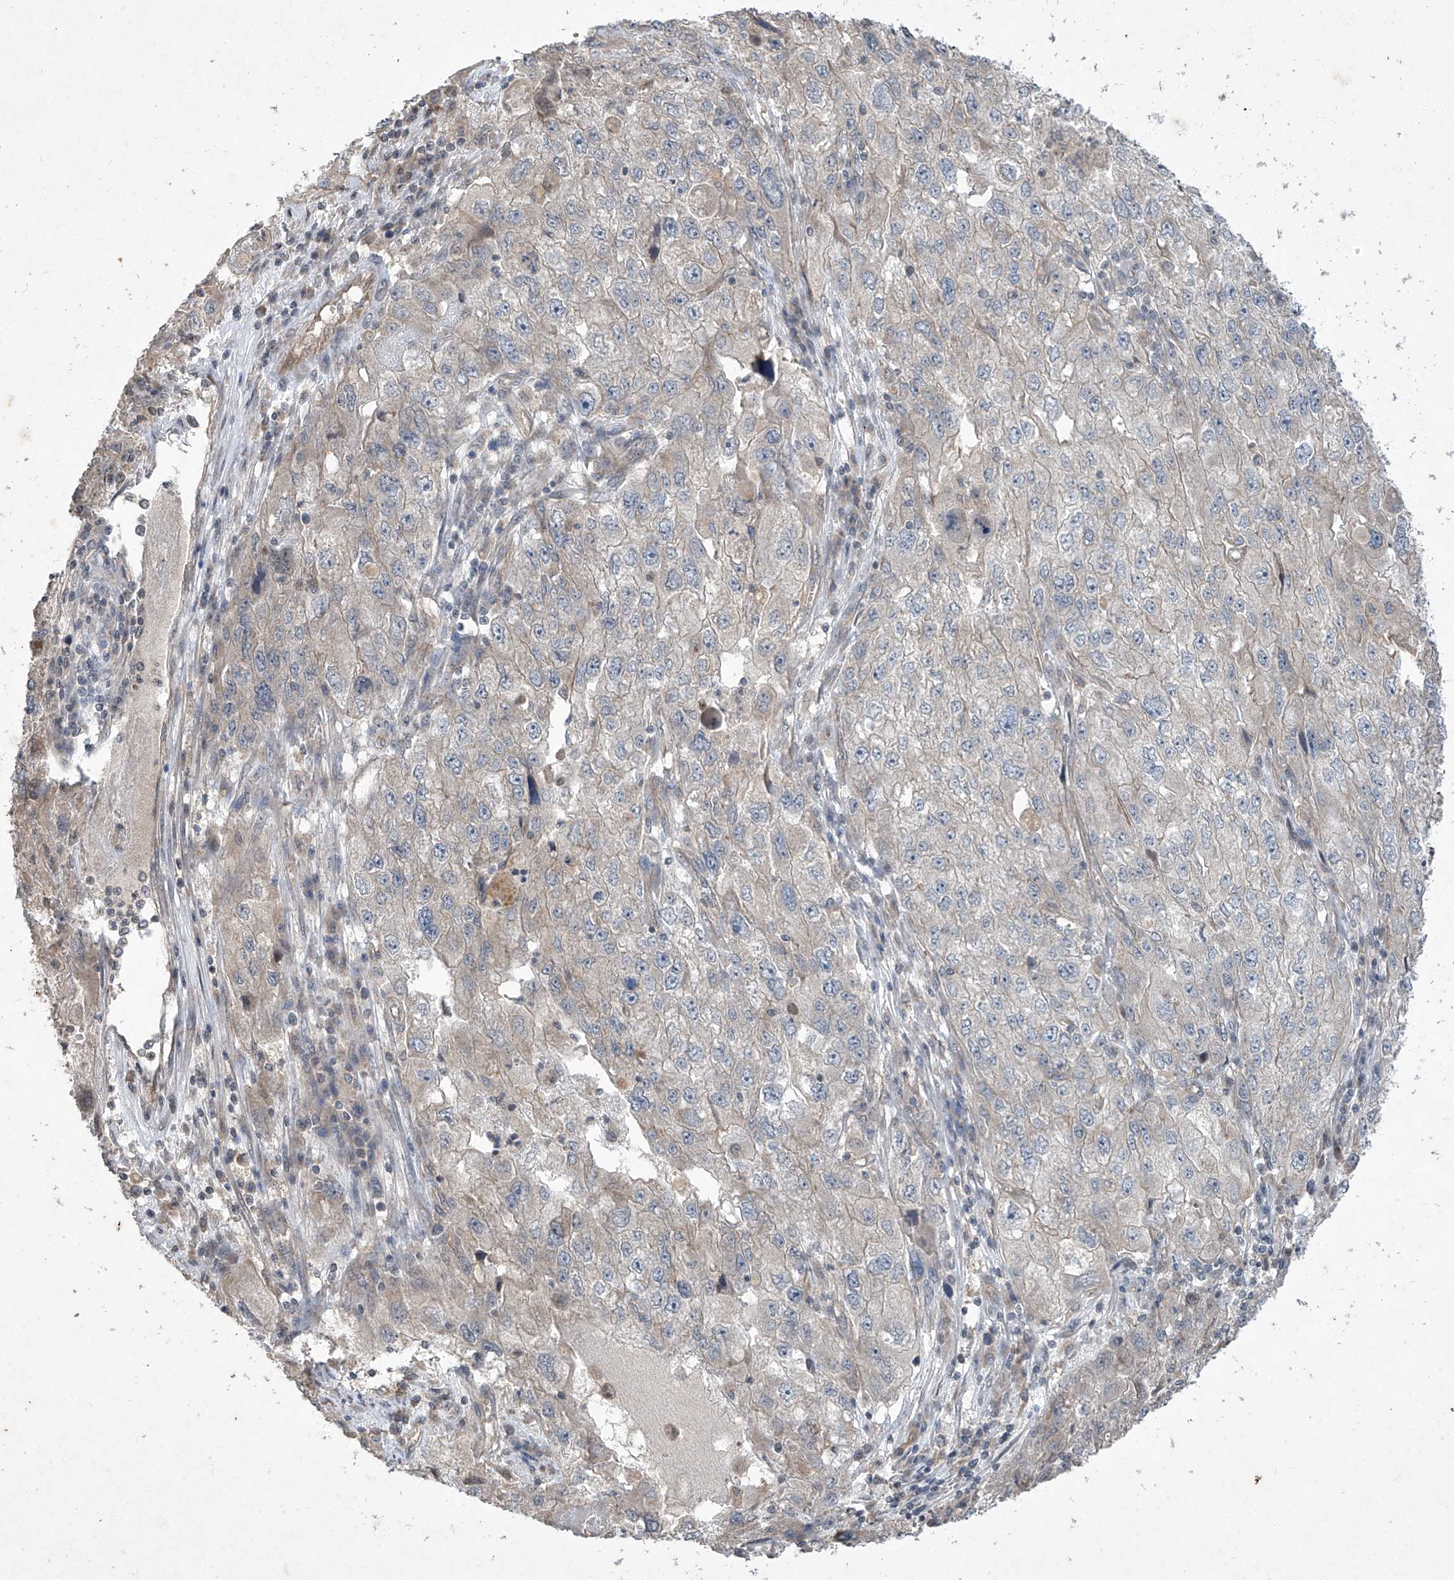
{"staining": {"intensity": "negative", "quantity": "none", "location": "none"}, "tissue": "endometrial cancer", "cell_type": "Tumor cells", "image_type": "cancer", "snomed": [{"axis": "morphology", "description": "Adenocarcinoma, NOS"}, {"axis": "topography", "description": "Endometrium"}], "caption": "The micrograph shows no staining of tumor cells in adenocarcinoma (endometrial). (DAB (3,3'-diaminobenzidine) IHC visualized using brightfield microscopy, high magnification).", "gene": "MATN2", "patient": {"sex": "female", "age": 49}}